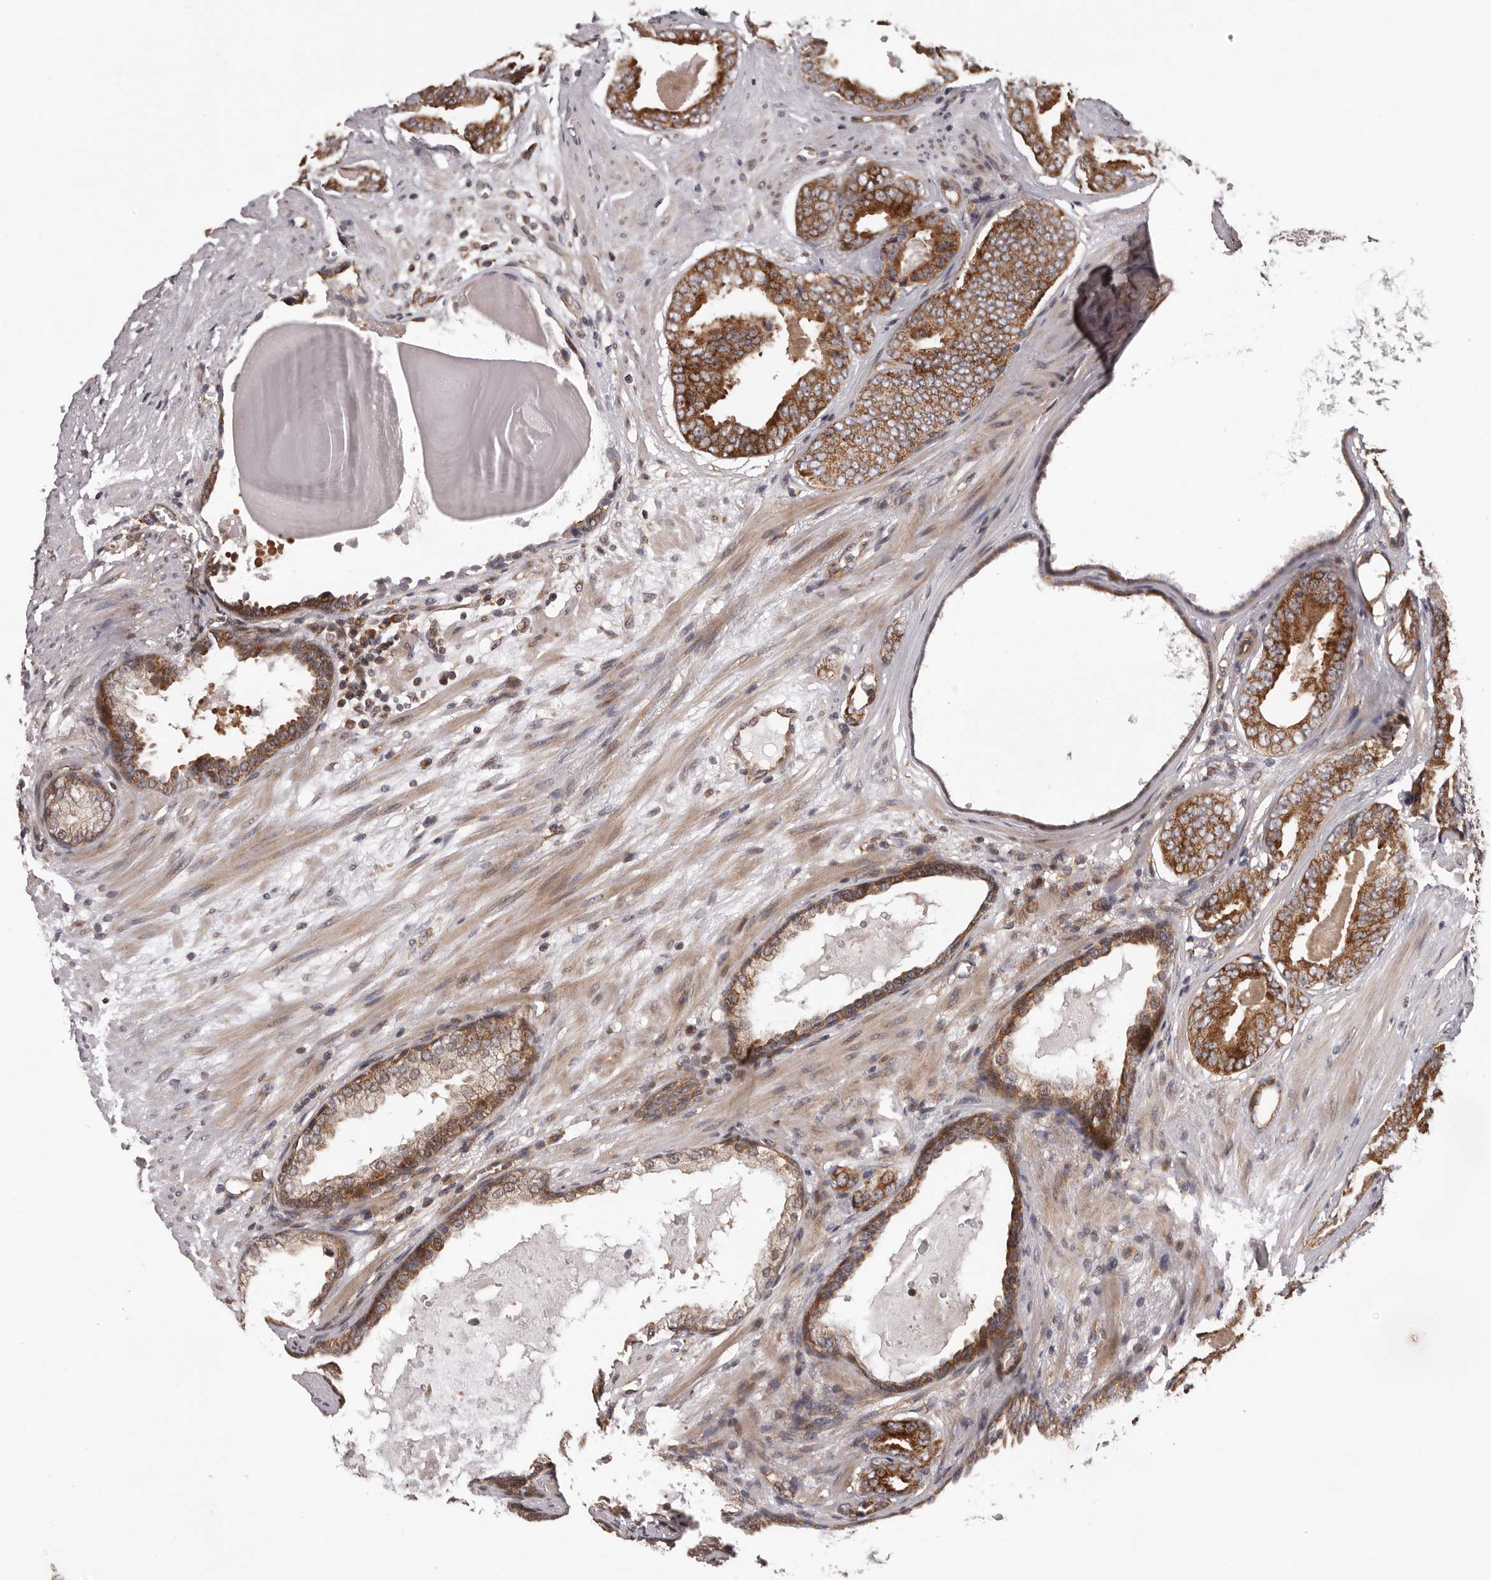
{"staining": {"intensity": "strong", "quantity": ">75%", "location": "cytoplasmic/membranous"}, "tissue": "prostate cancer", "cell_type": "Tumor cells", "image_type": "cancer", "snomed": [{"axis": "morphology", "description": "Adenocarcinoma, Medium grade"}, {"axis": "topography", "description": "Prostate"}], "caption": "IHC of human prostate cancer reveals high levels of strong cytoplasmic/membranous expression in about >75% of tumor cells.", "gene": "VPS37A", "patient": {"sex": "male", "age": 79}}